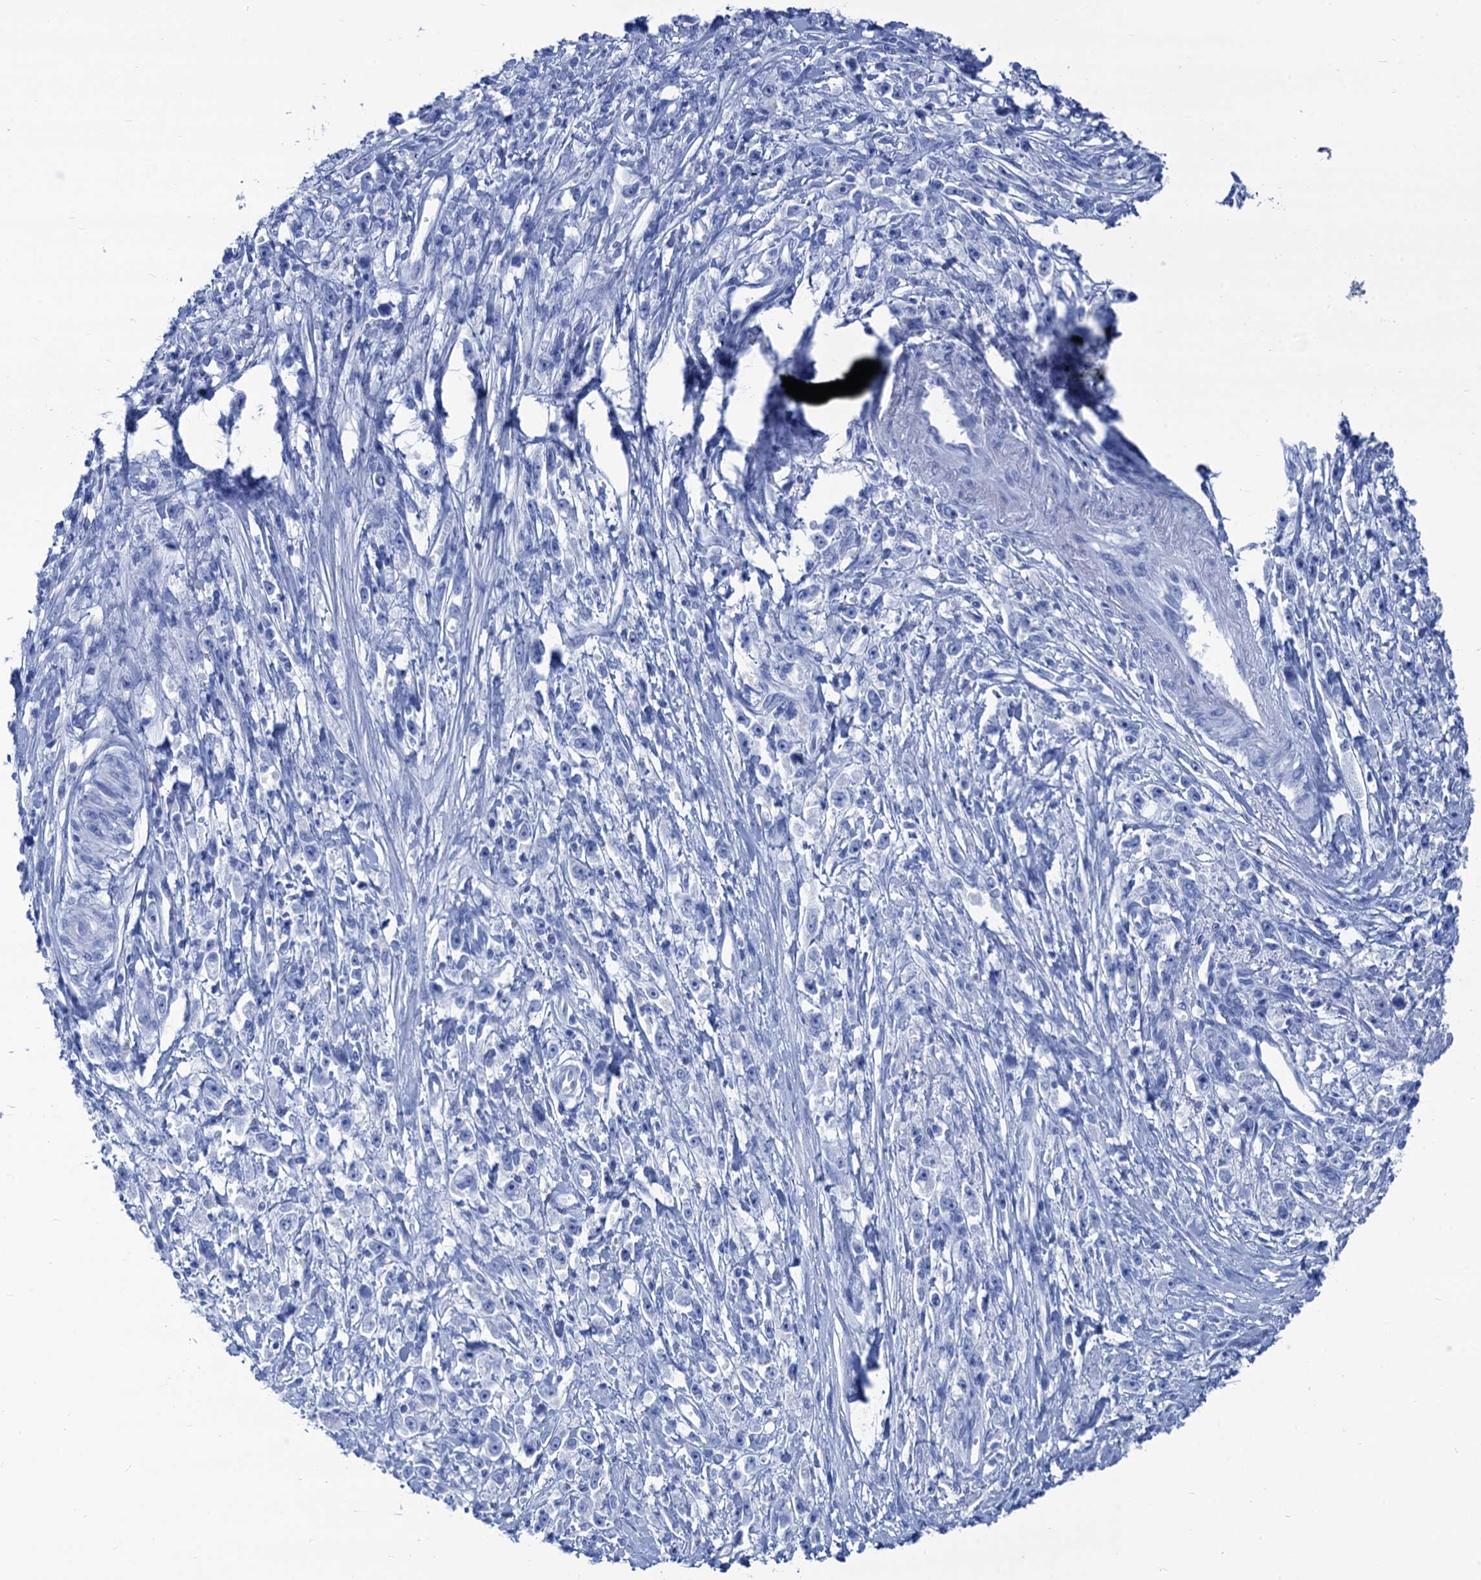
{"staining": {"intensity": "negative", "quantity": "none", "location": "none"}, "tissue": "stomach cancer", "cell_type": "Tumor cells", "image_type": "cancer", "snomed": [{"axis": "morphology", "description": "Adenocarcinoma, NOS"}, {"axis": "topography", "description": "Stomach"}], "caption": "Tumor cells are negative for protein expression in human adenocarcinoma (stomach).", "gene": "CABYR", "patient": {"sex": "female", "age": 59}}